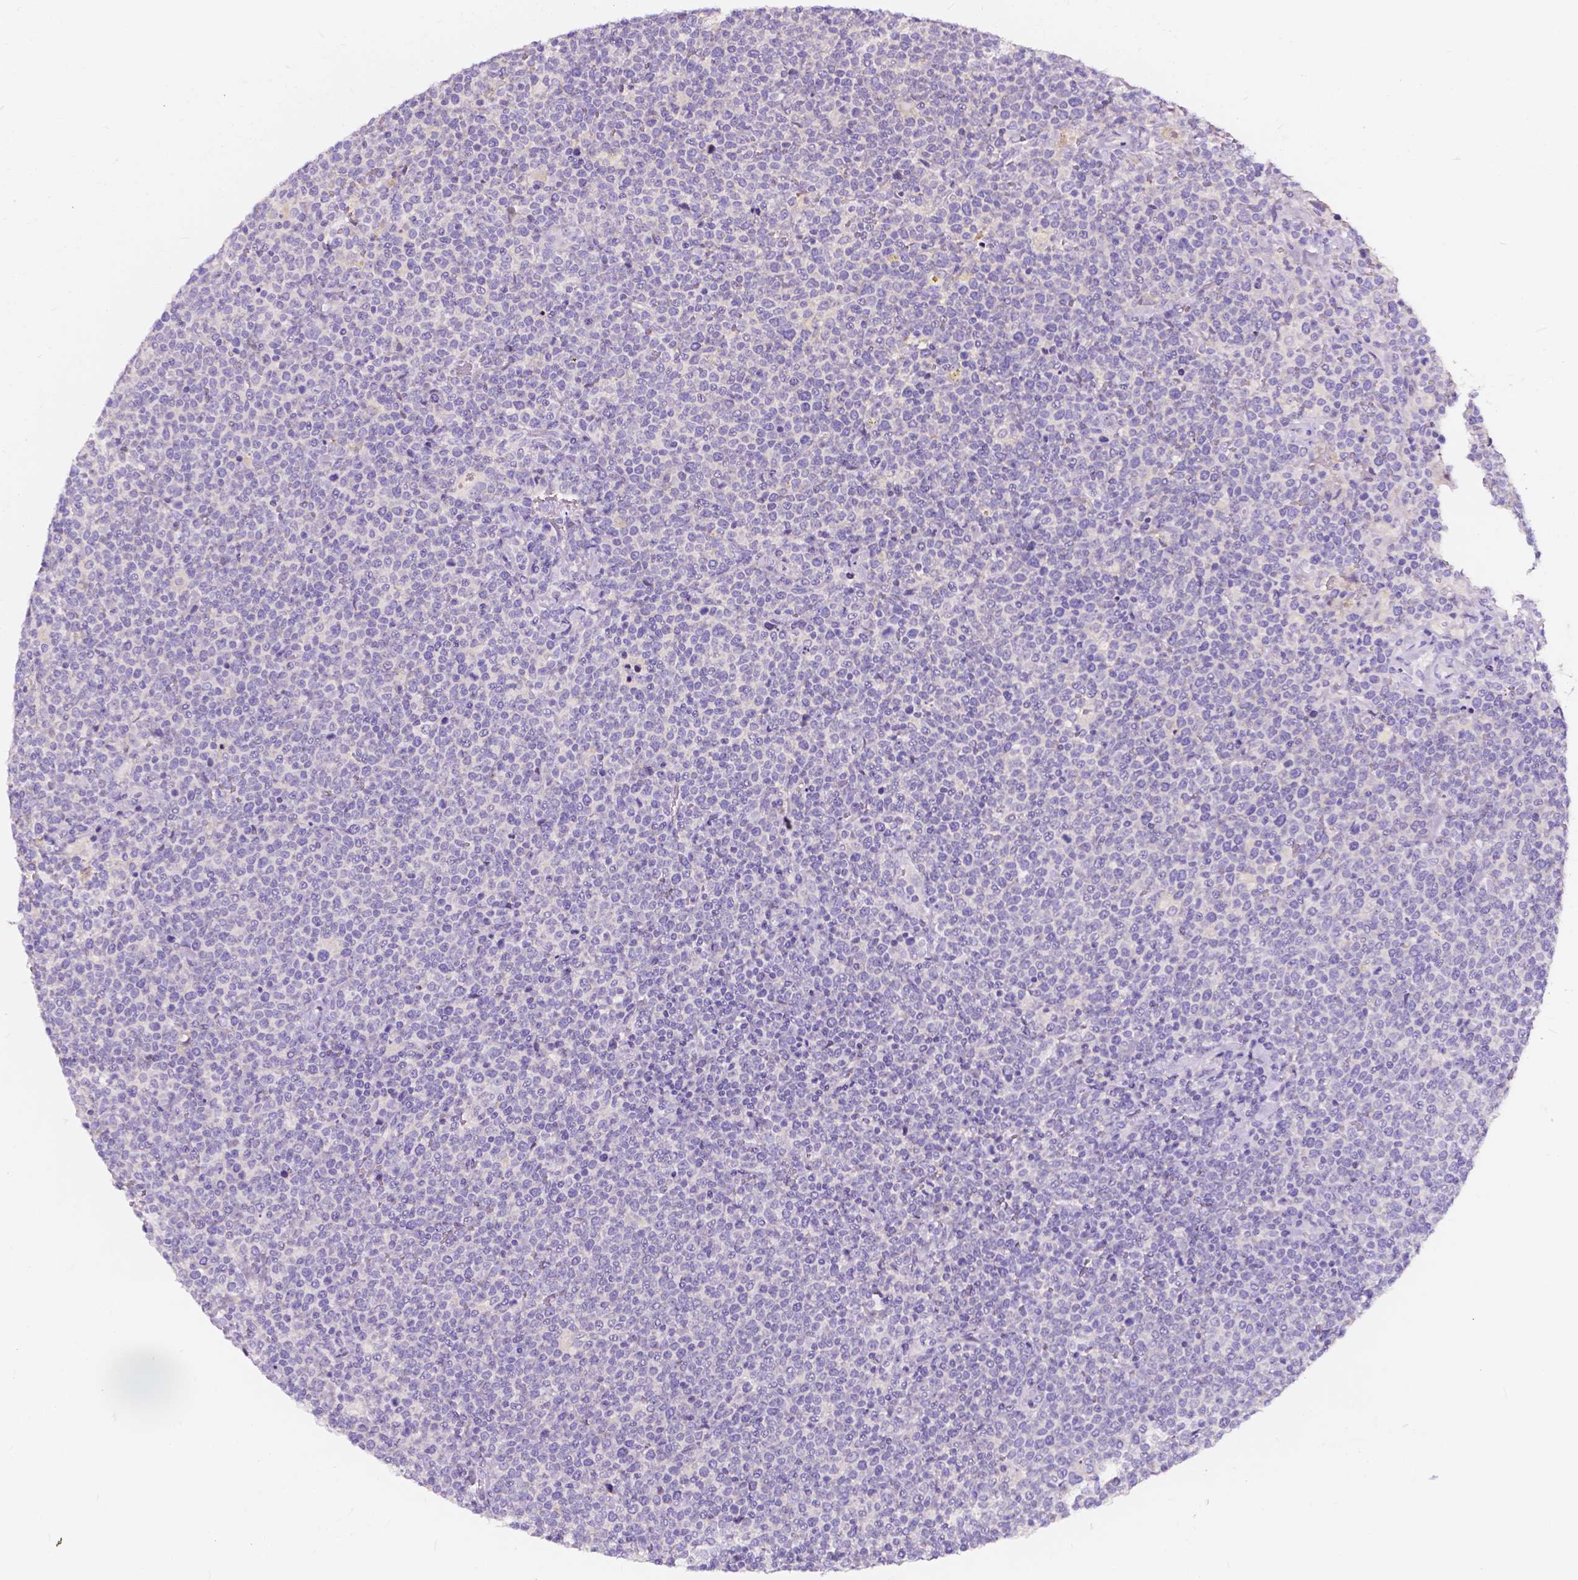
{"staining": {"intensity": "negative", "quantity": "none", "location": "none"}, "tissue": "lymphoma", "cell_type": "Tumor cells", "image_type": "cancer", "snomed": [{"axis": "morphology", "description": "Malignant lymphoma, non-Hodgkin's type, High grade"}, {"axis": "topography", "description": "Lymph node"}], "caption": "Immunohistochemistry (IHC) image of neoplastic tissue: human high-grade malignant lymphoma, non-Hodgkin's type stained with DAB (3,3'-diaminobenzidine) displays no significant protein expression in tumor cells.", "gene": "CLSTN2", "patient": {"sex": "male", "age": 61}}